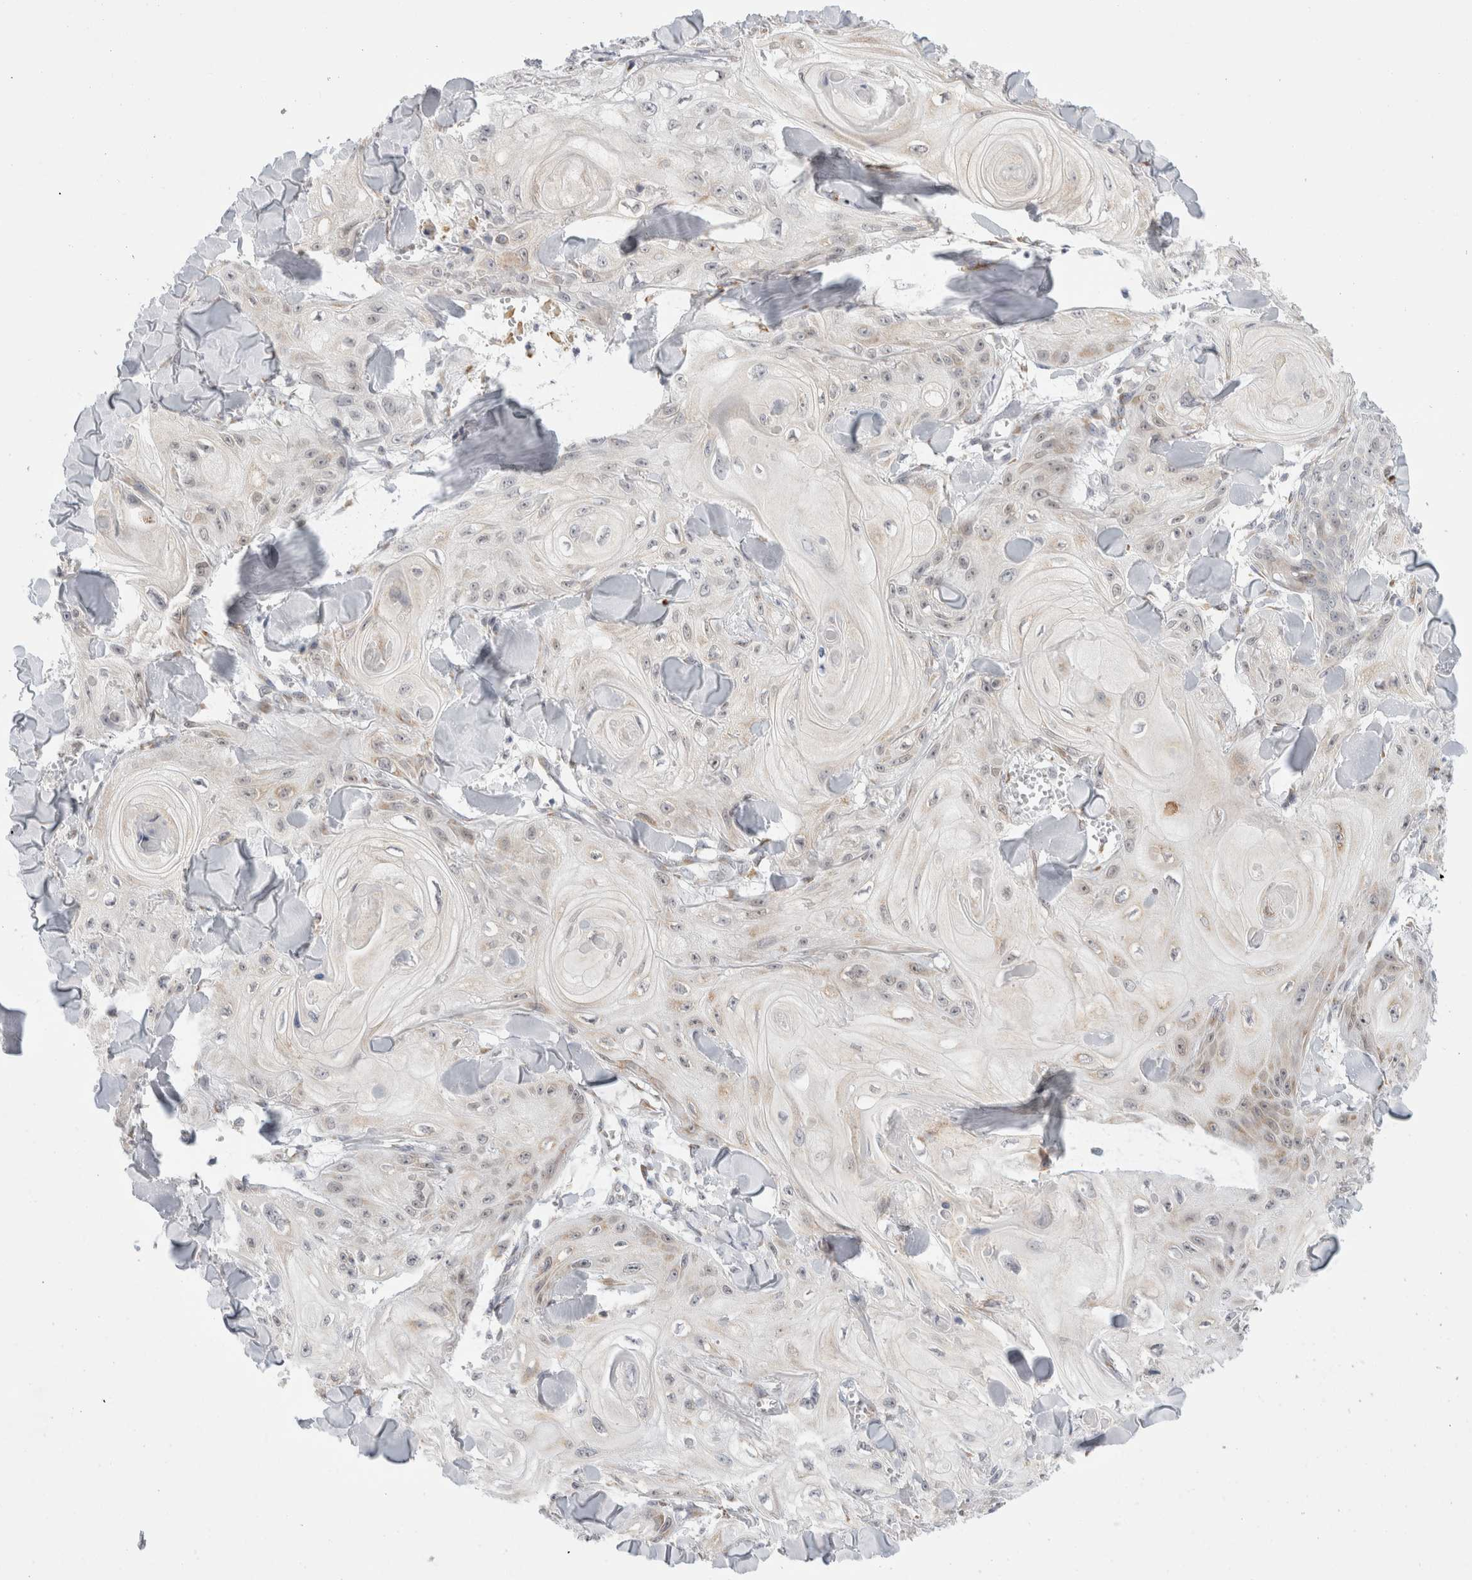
{"staining": {"intensity": "weak", "quantity": "25%-75%", "location": "nuclear"}, "tissue": "skin cancer", "cell_type": "Tumor cells", "image_type": "cancer", "snomed": [{"axis": "morphology", "description": "Squamous cell carcinoma, NOS"}, {"axis": "topography", "description": "Skin"}], "caption": "Protein positivity by immunohistochemistry shows weak nuclear positivity in approximately 25%-75% of tumor cells in squamous cell carcinoma (skin).", "gene": "TRMT1L", "patient": {"sex": "male", "age": 74}}